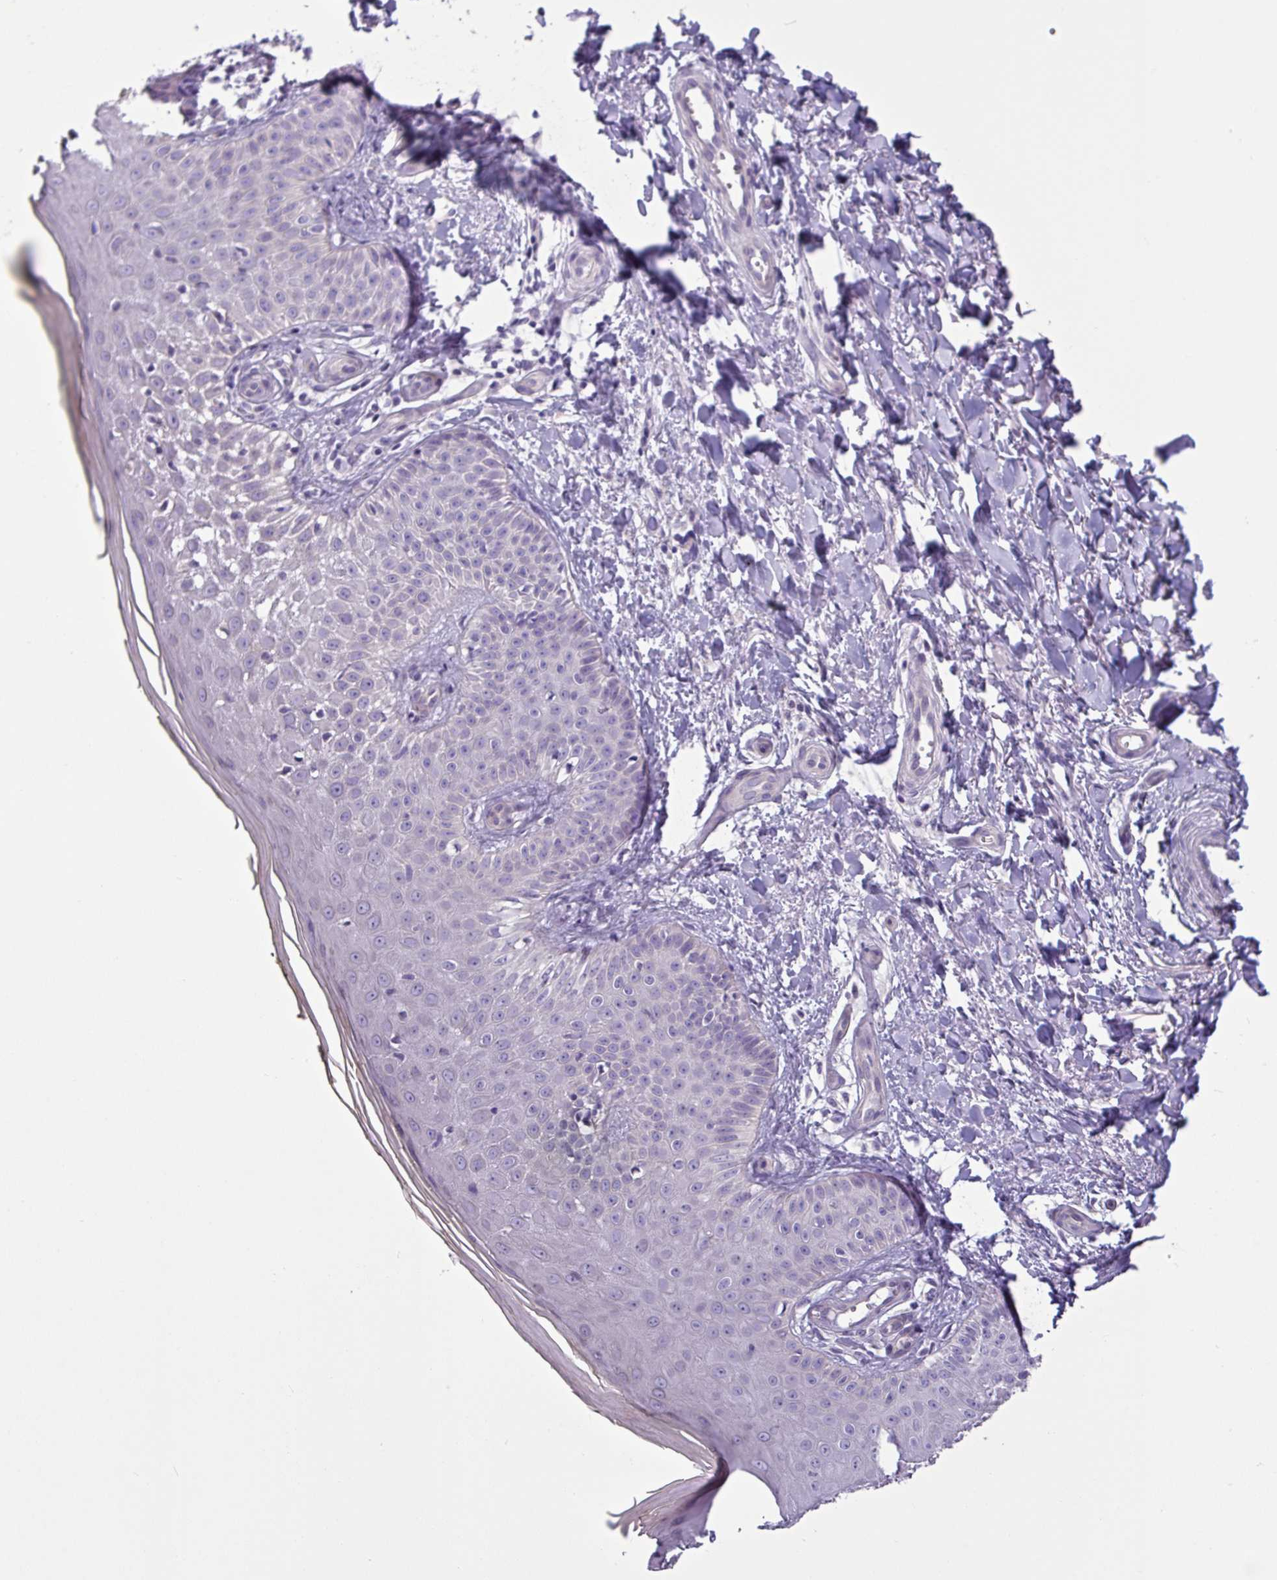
{"staining": {"intensity": "negative", "quantity": "none", "location": "none"}, "tissue": "skin", "cell_type": "Fibroblasts", "image_type": "normal", "snomed": [{"axis": "morphology", "description": "Normal tissue, NOS"}, {"axis": "topography", "description": "Skin"}], "caption": "Fibroblasts show no significant protein positivity in normal skin. The staining is performed using DAB brown chromogen with nuclei counter-stained in using hematoxylin.", "gene": "TOR1AIP2", "patient": {"sex": "male", "age": 81}}